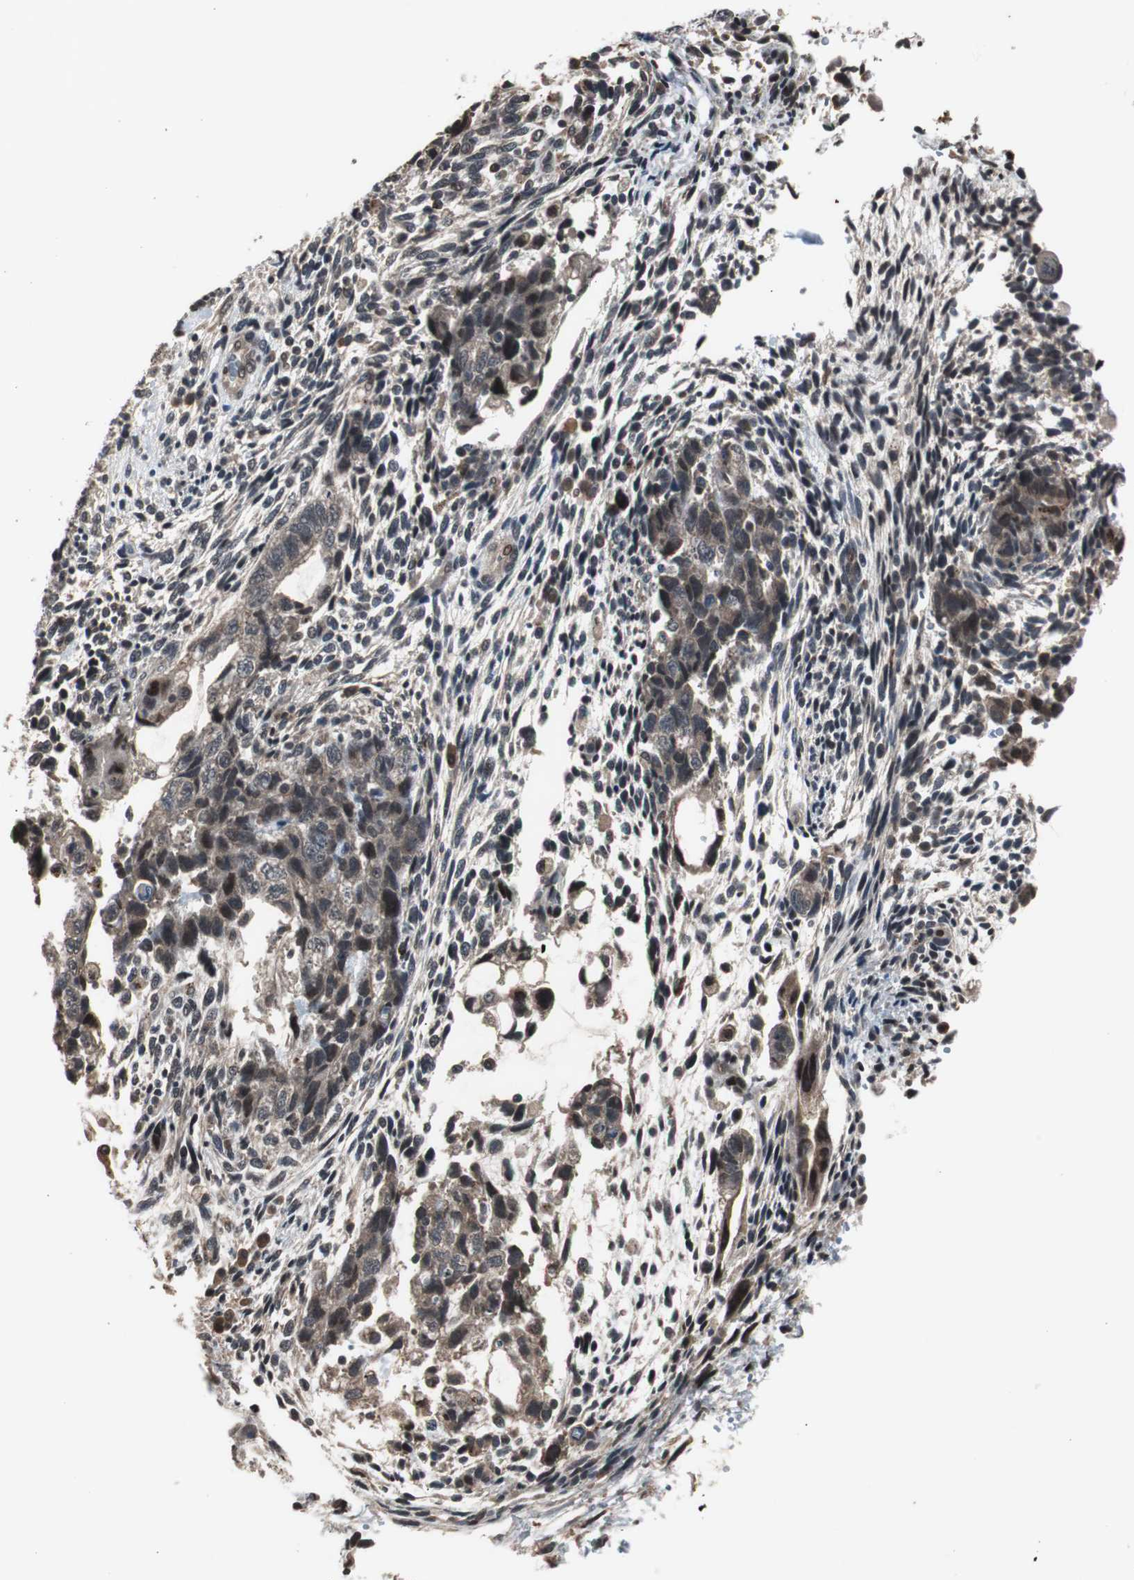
{"staining": {"intensity": "weak", "quantity": ">75%", "location": "cytoplasmic/membranous,nuclear"}, "tissue": "testis cancer", "cell_type": "Tumor cells", "image_type": "cancer", "snomed": [{"axis": "morphology", "description": "Normal tissue, NOS"}, {"axis": "morphology", "description": "Carcinoma, Embryonal, NOS"}, {"axis": "topography", "description": "Testis"}], "caption": "A micrograph showing weak cytoplasmic/membranous and nuclear expression in approximately >75% of tumor cells in testis cancer (embryonal carcinoma), as visualized by brown immunohistochemical staining.", "gene": "BOLA1", "patient": {"sex": "male", "age": 36}}